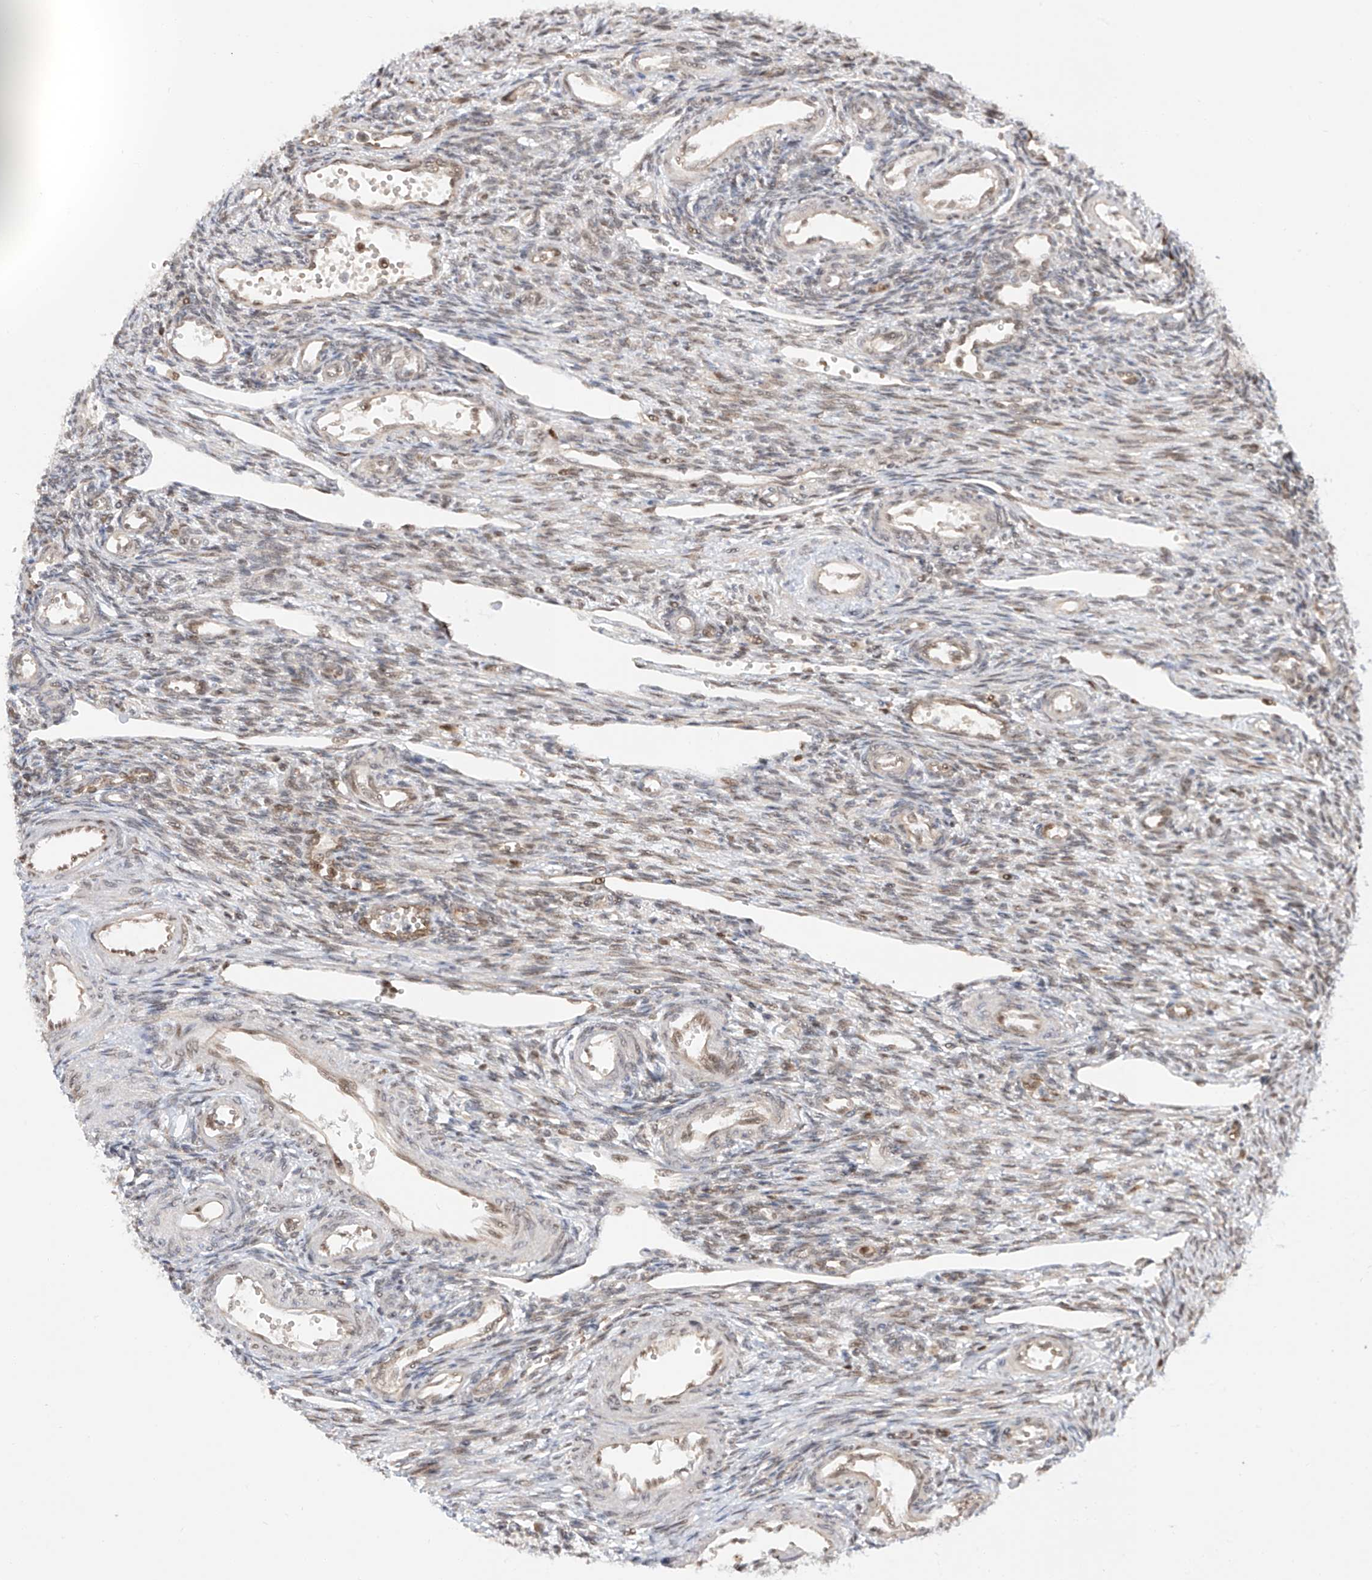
{"staining": {"intensity": "moderate", "quantity": "<25%", "location": "nuclear"}, "tissue": "ovary", "cell_type": "Ovarian stroma cells", "image_type": "normal", "snomed": [{"axis": "morphology", "description": "Normal tissue, NOS"}, {"axis": "morphology", "description": "Cyst, NOS"}, {"axis": "topography", "description": "Ovary"}], "caption": "DAB immunohistochemical staining of benign human ovary exhibits moderate nuclear protein expression in approximately <25% of ovarian stroma cells. The staining was performed using DAB to visualize the protein expression in brown, while the nuclei were stained in blue with hematoxylin (Magnification: 20x).", "gene": "POGK", "patient": {"sex": "female", "age": 33}}